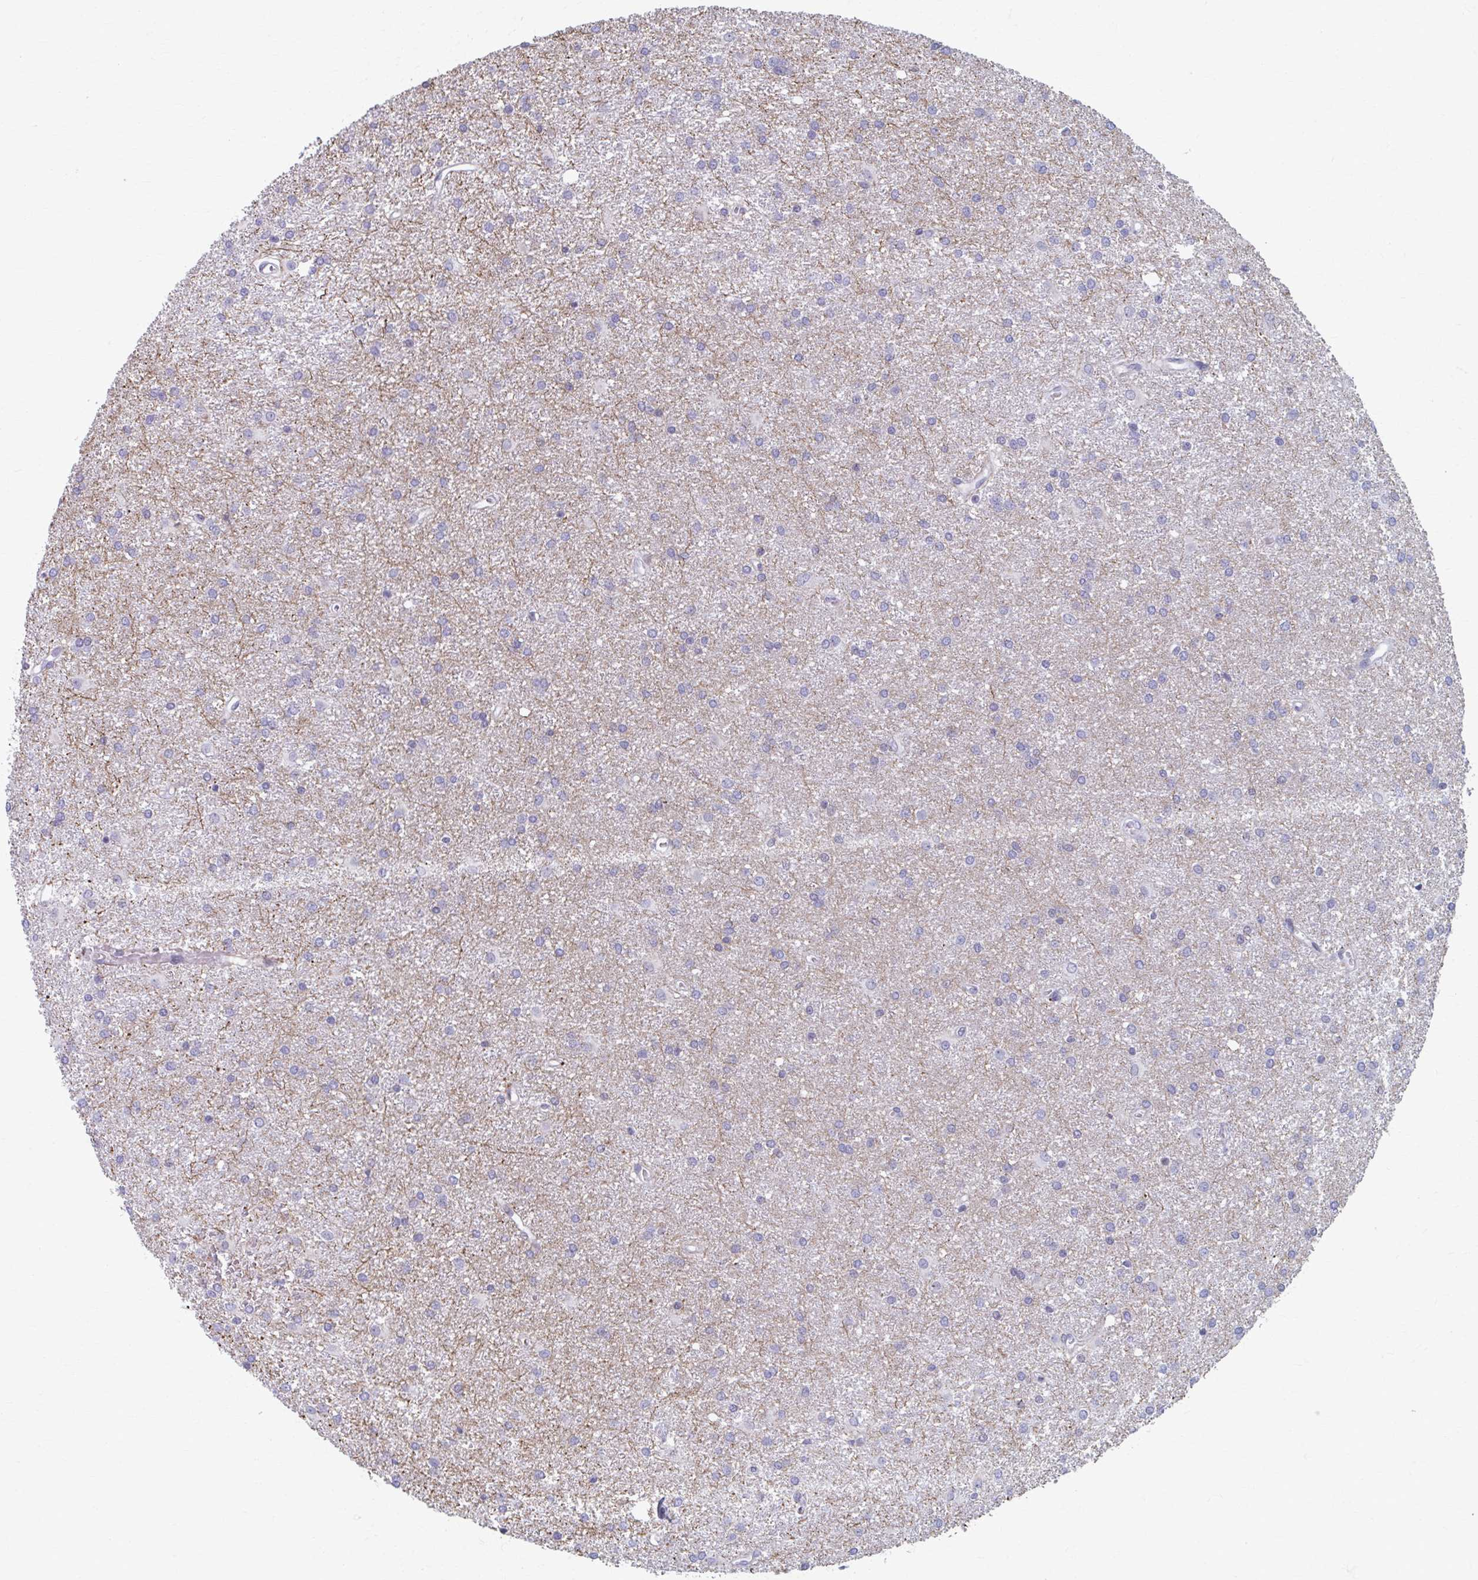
{"staining": {"intensity": "negative", "quantity": "none", "location": "none"}, "tissue": "glioma", "cell_type": "Tumor cells", "image_type": "cancer", "snomed": [{"axis": "morphology", "description": "Glioma, malignant, High grade"}, {"axis": "topography", "description": "Brain"}], "caption": "A micrograph of glioma stained for a protein shows no brown staining in tumor cells. (DAB immunohistochemistry with hematoxylin counter stain).", "gene": "ABHD16B", "patient": {"sex": "female", "age": 50}}